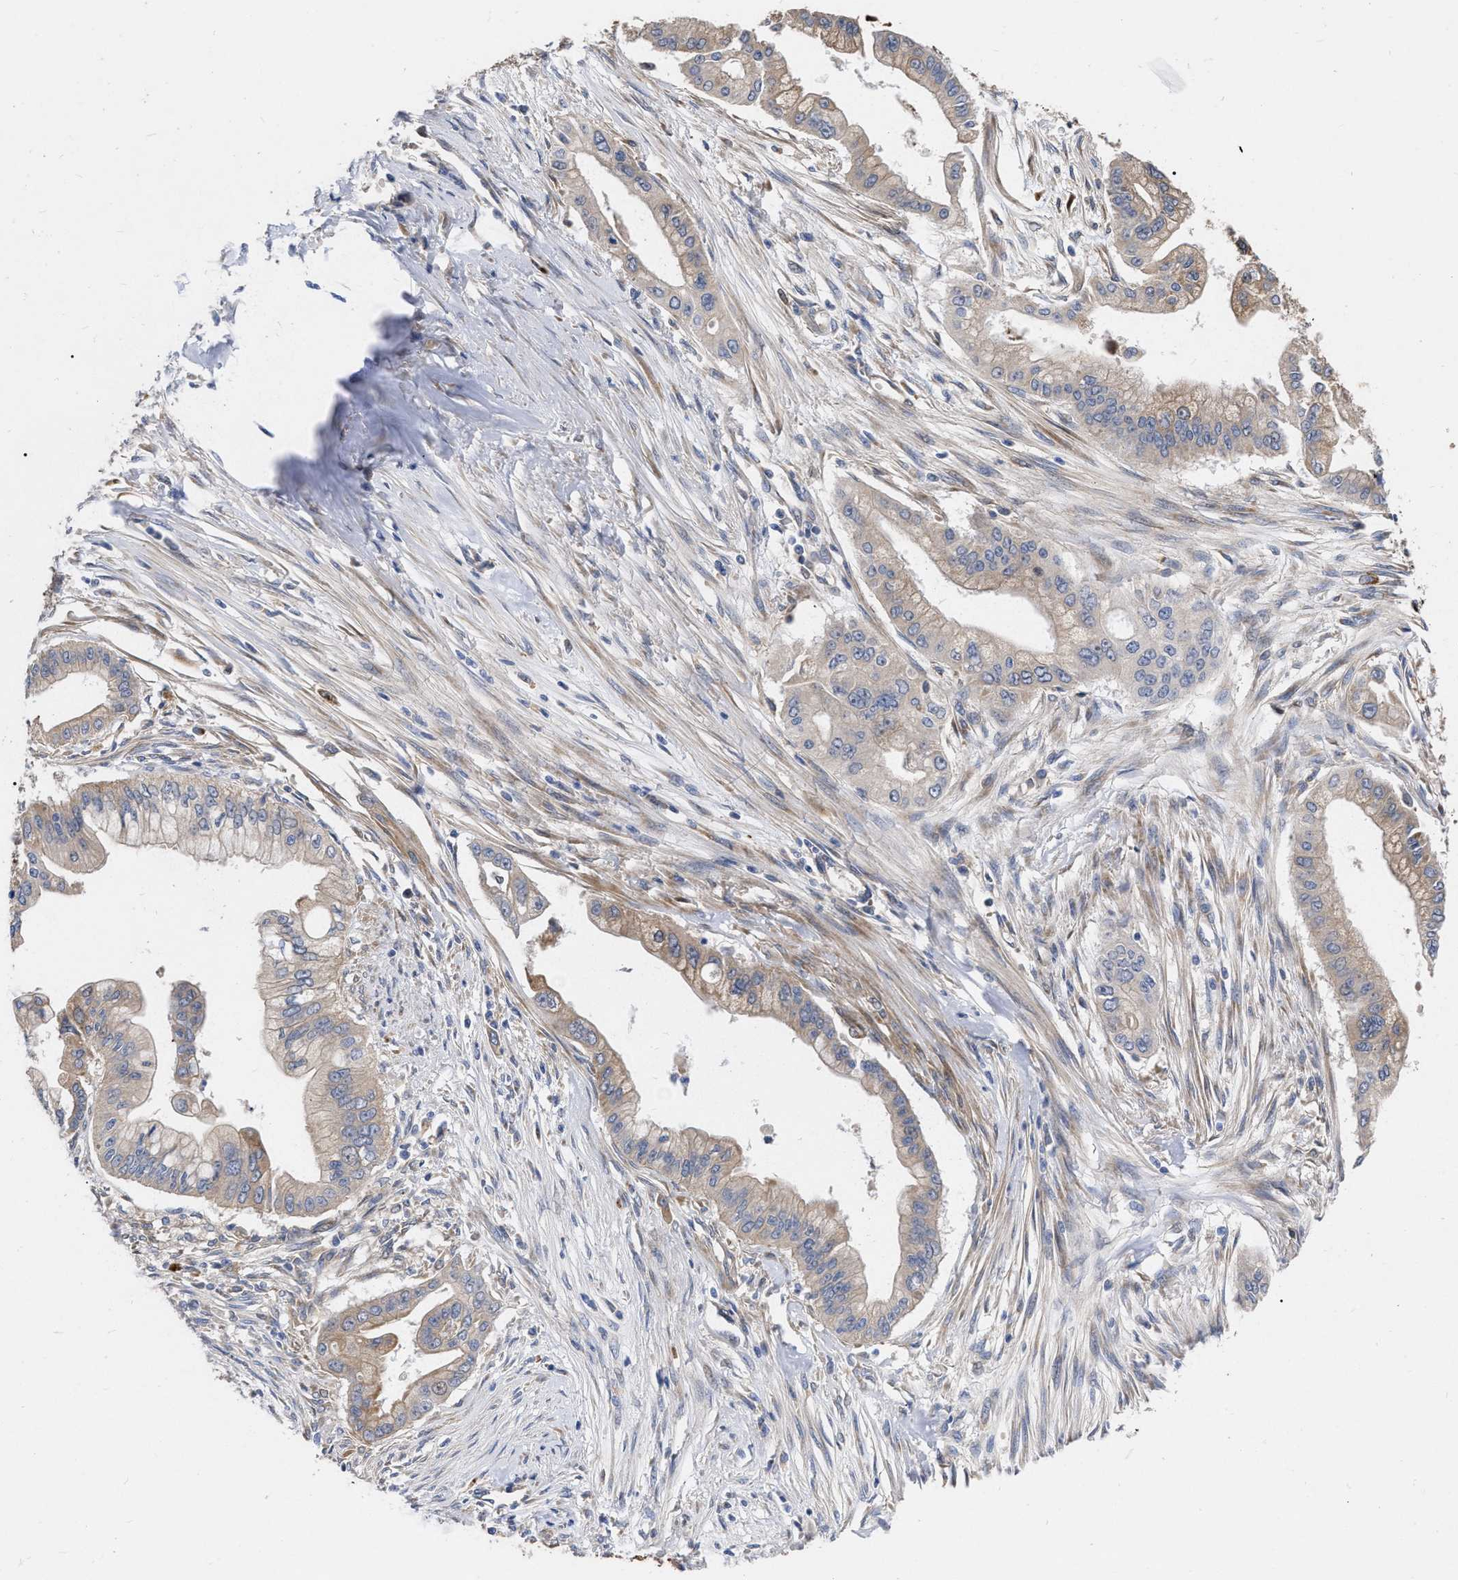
{"staining": {"intensity": "moderate", "quantity": ">75%", "location": "cytoplasmic/membranous"}, "tissue": "pancreatic cancer", "cell_type": "Tumor cells", "image_type": "cancer", "snomed": [{"axis": "morphology", "description": "Adenocarcinoma, NOS"}, {"axis": "topography", "description": "Pancreas"}], "caption": "Adenocarcinoma (pancreatic) tissue displays moderate cytoplasmic/membranous staining in approximately >75% of tumor cells, visualized by immunohistochemistry. Immunohistochemistry (ihc) stains the protein in brown and the nuclei are stained blue.", "gene": "MLST8", "patient": {"sex": "male", "age": 59}}